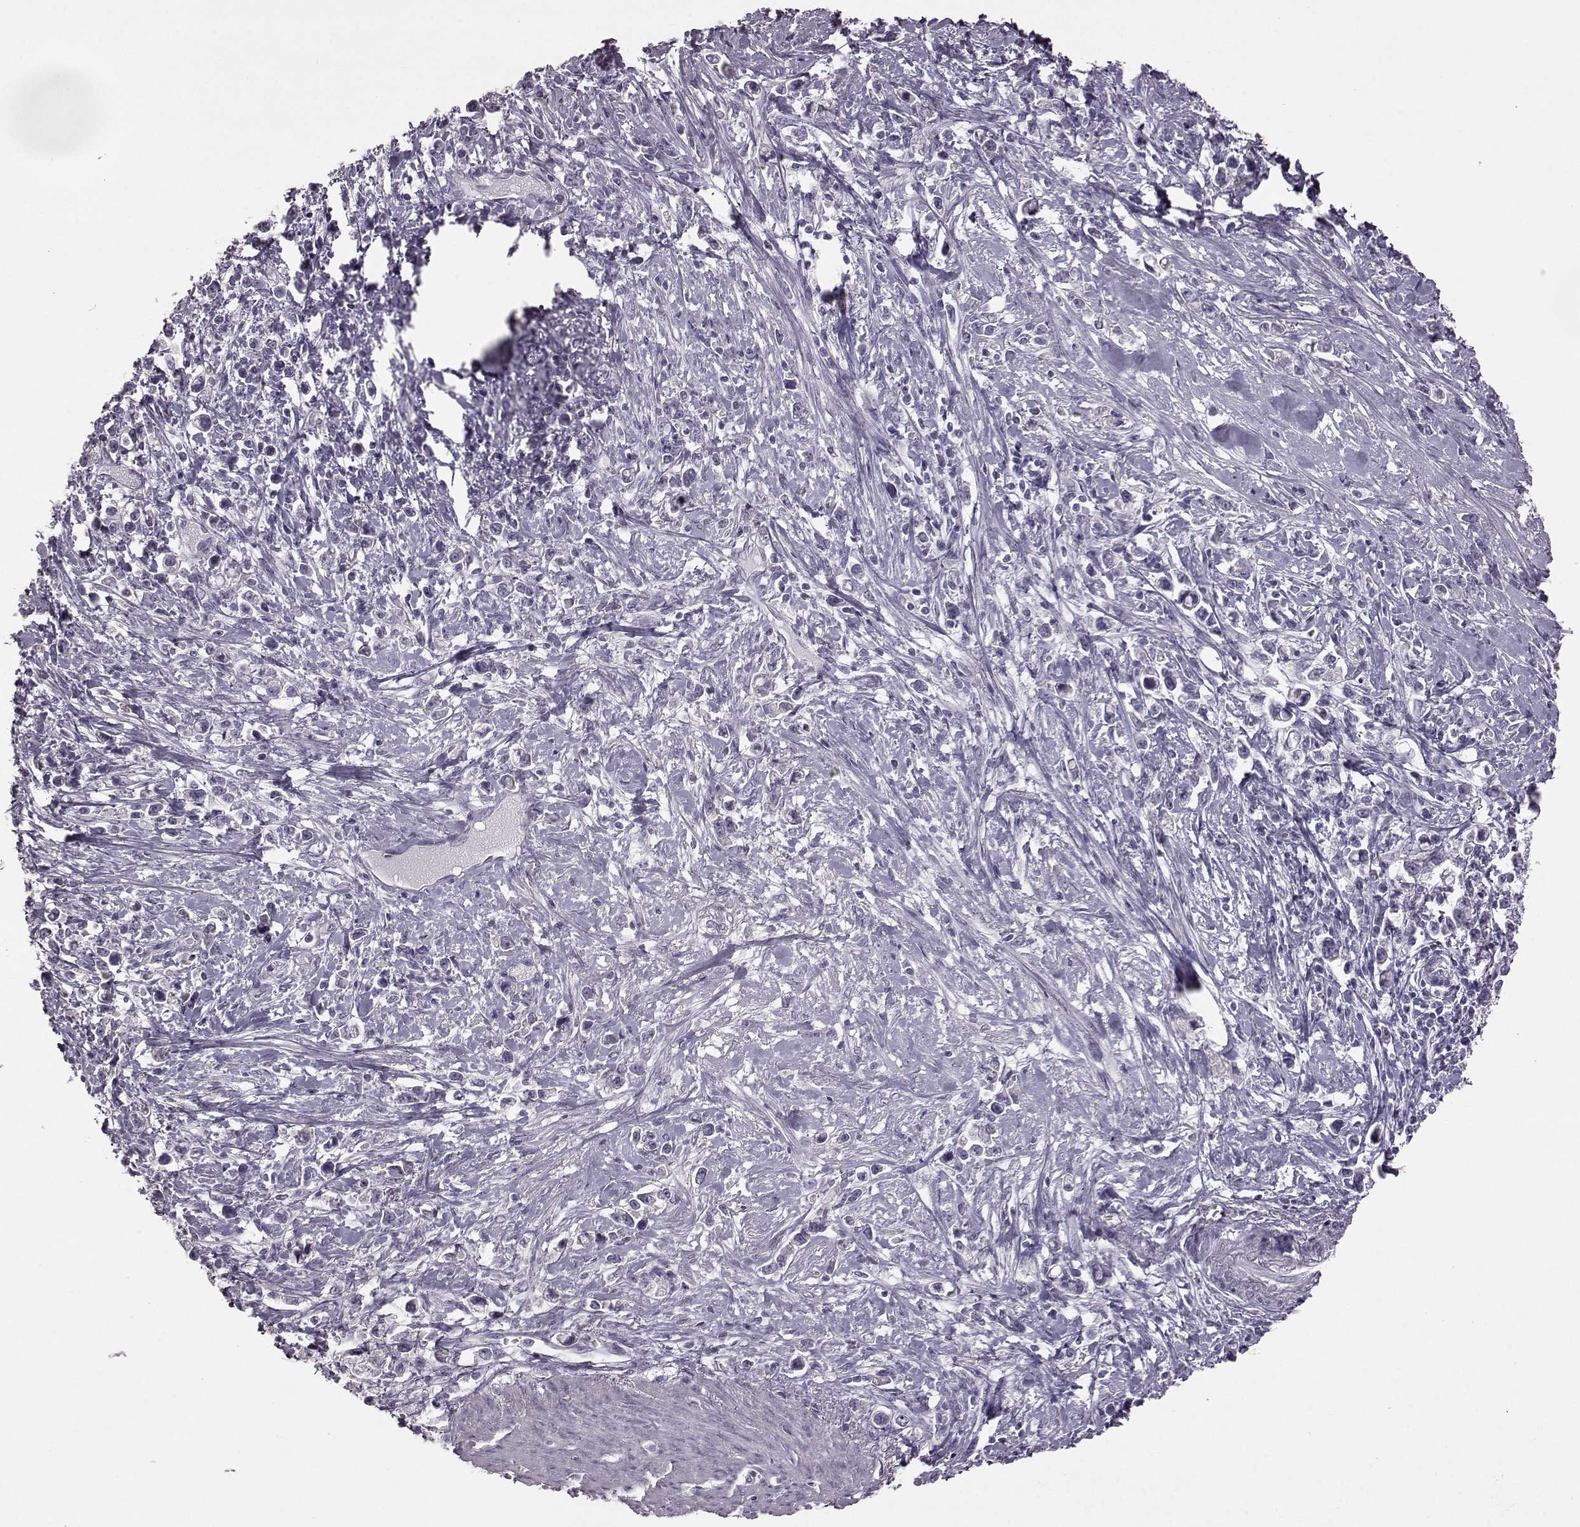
{"staining": {"intensity": "negative", "quantity": "none", "location": "none"}, "tissue": "stomach cancer", "cell_type": "Tumor cells", "image_type": "cancer", "snomed": [{"axis": "morphology", "description": "Adenocarcinoma, NOS"}, {"axis": "topography", "description": "Stomach"}], "caption": "Immunohistochemical staining of adenocarcinoma (stomach) shows no significant expression in tumor cells.", "gene": "ODAD4", "patient": {"sex": "male", "age": 63}}